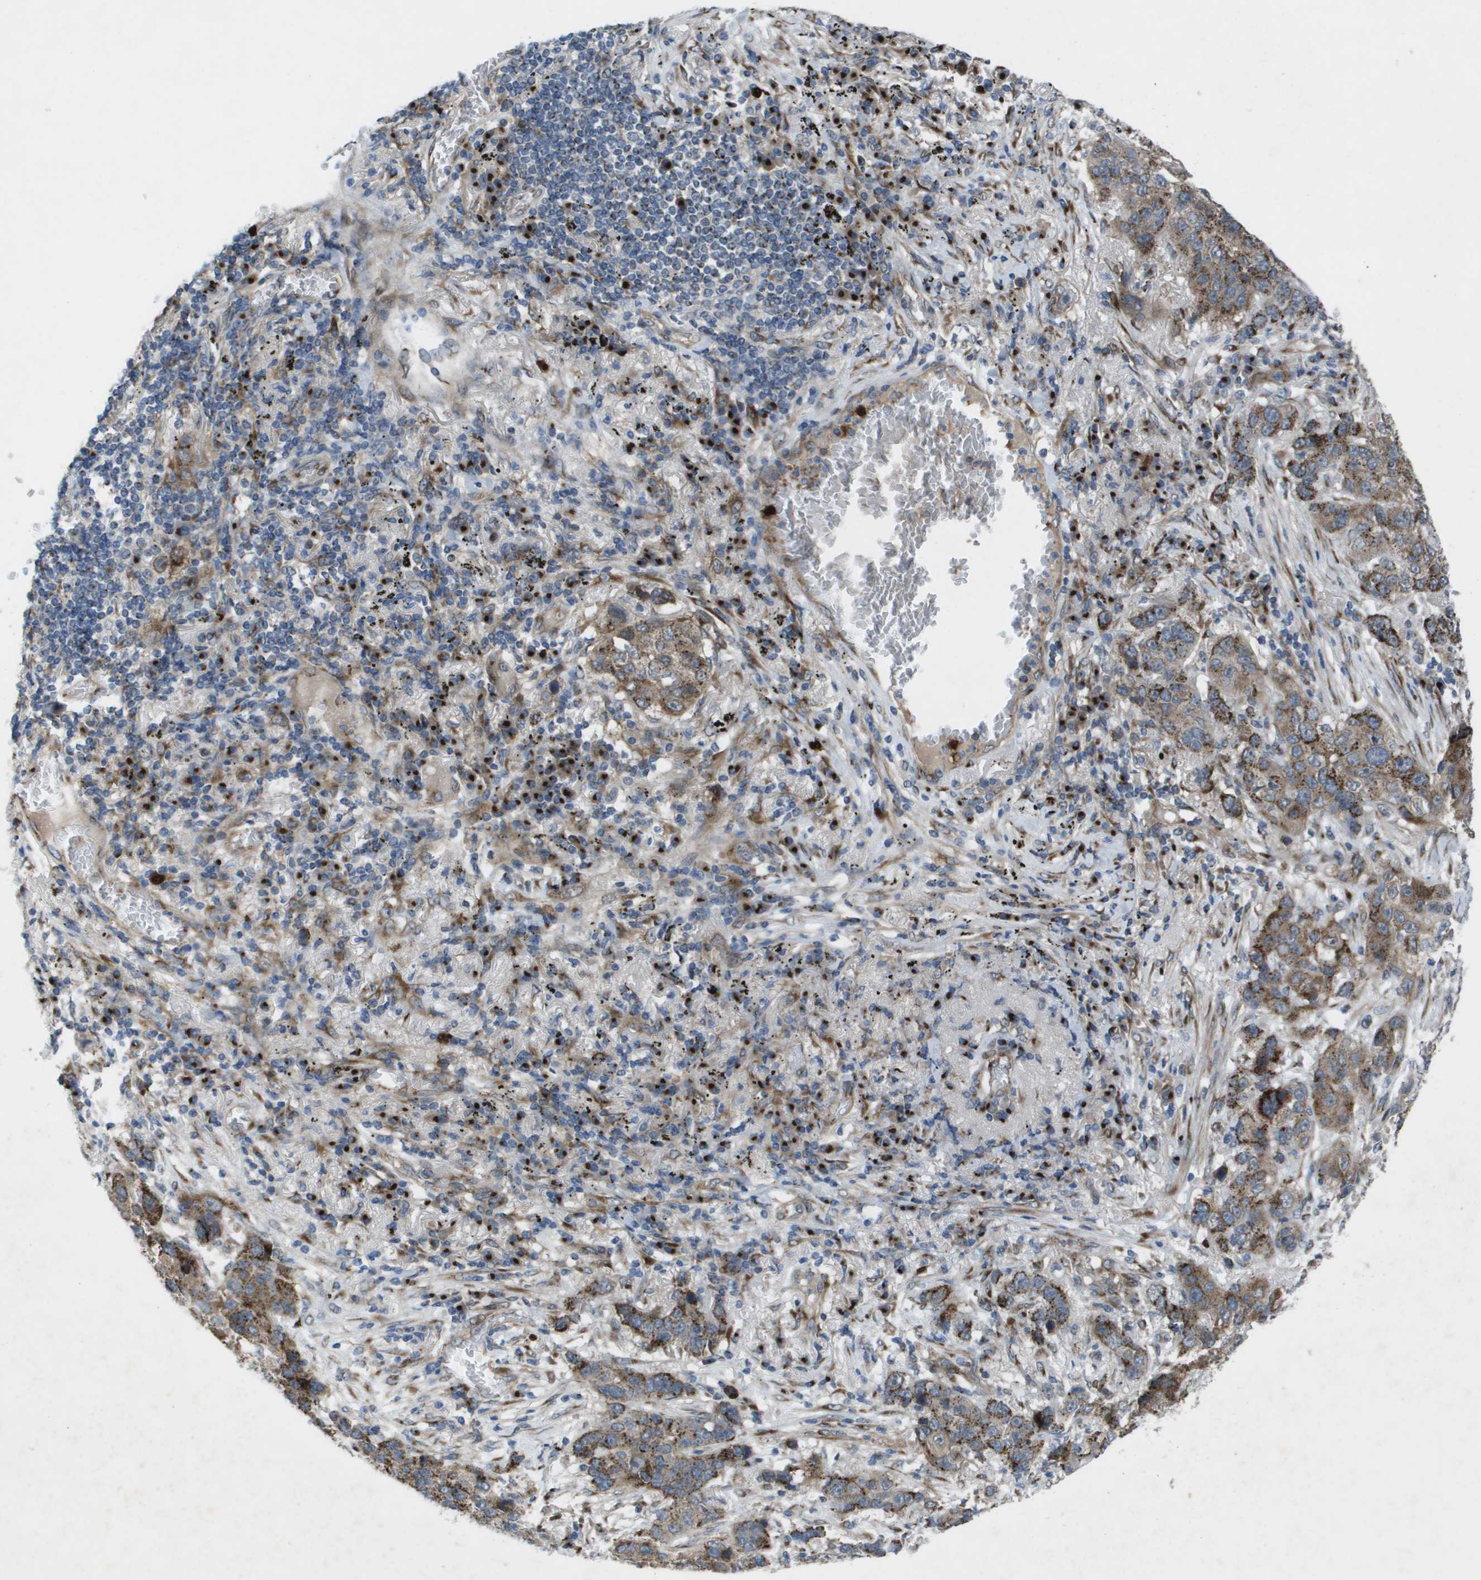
{"staining": {"intensity": "moderate", "quantity": ">75%", "location": "cytoplasmic/membranous"}, "tissue": "lung cancer", "cell_type": "Tumor cells", "image_type": "cancer", "snomed": [{"axis": "morphology", "description": "Squamous cell carcinoma, NOS"}, {"axis": "topography", "description": "Lung"}], "caption": "This is an image of IHC staining of lung squamous cell carcinoma, which shows moderate expression in the cytoplasmic/membranous of tumor cells.", "gene": "QSOX2", "patient": {"sex": "male", "age": 57}}